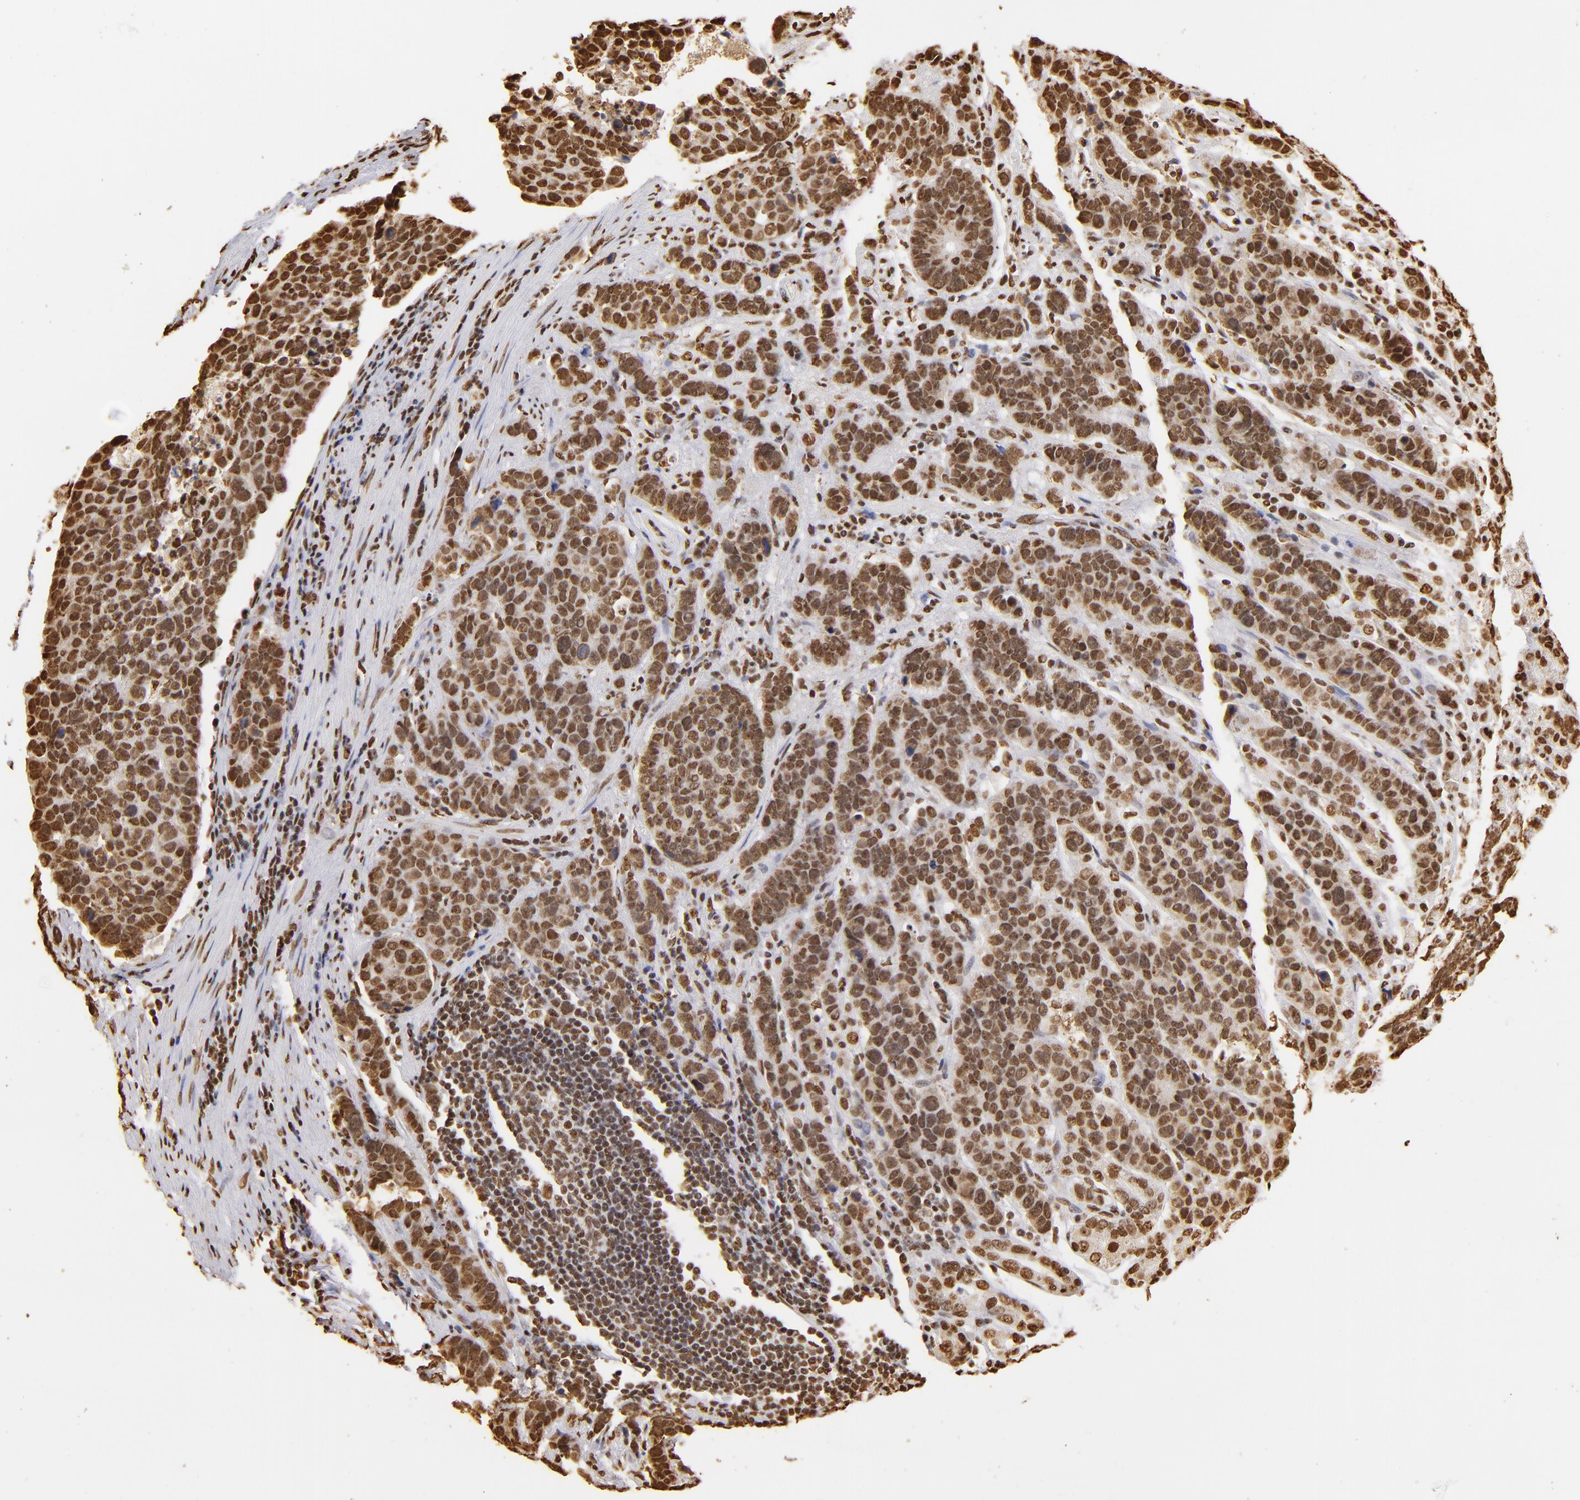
{"staining": {"intensity": "strong", "quantity": ">75%", "location": "nuclear"}, "tissue": "stomach cancer", "cell_type": "Tumor cells", "image_type": "cancer", "snomed": [{"axis": "morphology", "description": "Adenocarcinoma, NOS"}, {"axis": "topography", "description": "Stomach, upper"}], "caption": "Immunohistochemical staining of stomach cancer (adenocarcinoma) displays high levels of strong nuclear protein positivity in approximately >75% of tumor cells.", "gene": "ILF3", "patient": {"sex": "male", "age": 71}}